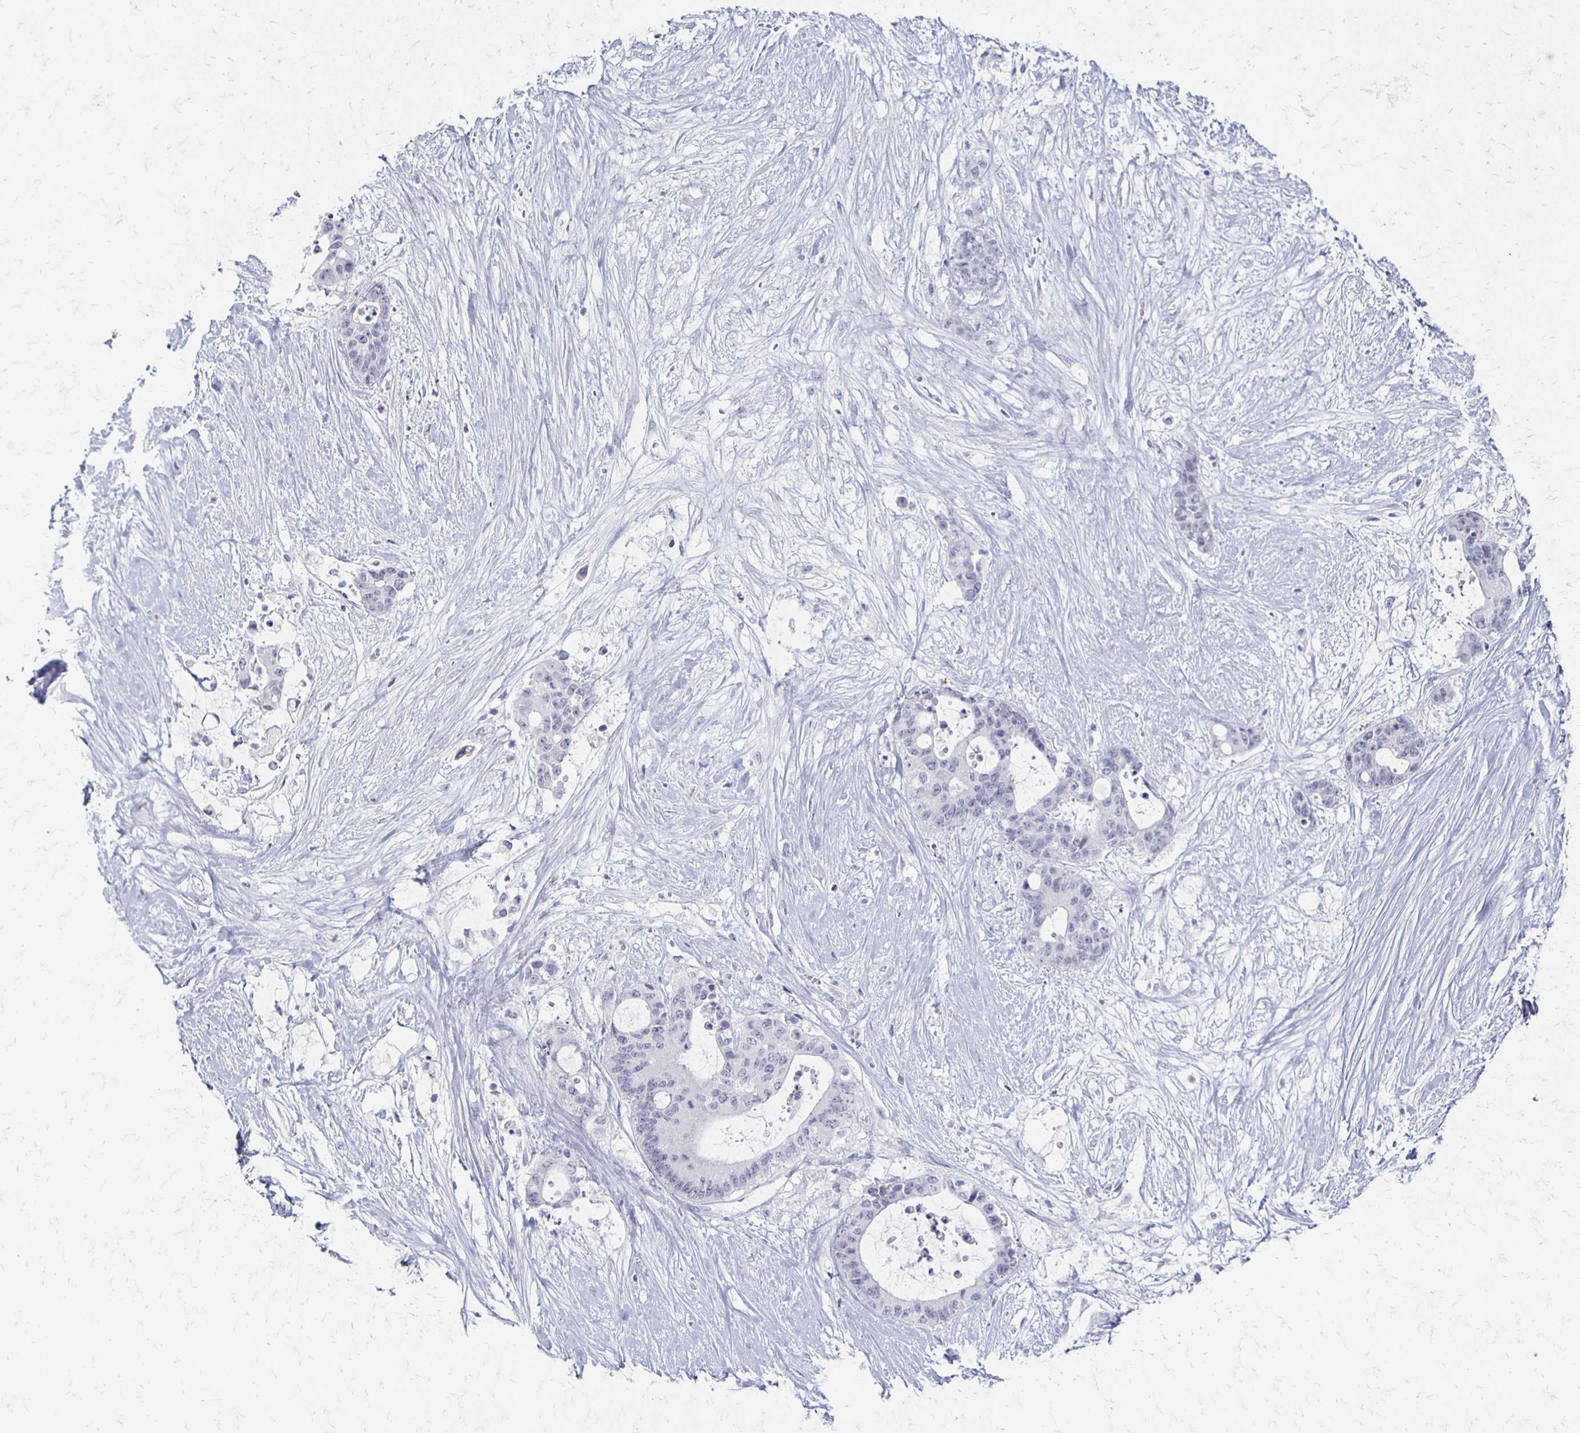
{"staining": {"intensity": "negative", "quantity": "none", "location": "none"}, "tissue": "liver cancer", "cell_type": "Tumor cells", "image_type": "cancer", "snomed": [{"axis": "morphology", "description": "Normal tissue, NOS"}, {"axis": "morphology", "description": "Cholangiocarcinoma"}, {"axis": "topography", "description": "Liver"}, {"axis": "topography", "description": "Peripheral nerve tissue"}], "caption": "Immunohistochemistry of liver cancer reveals no staining in tumor cells.", "gene": "CXCR2", "patient": {"sex": "female", "age": 73}}